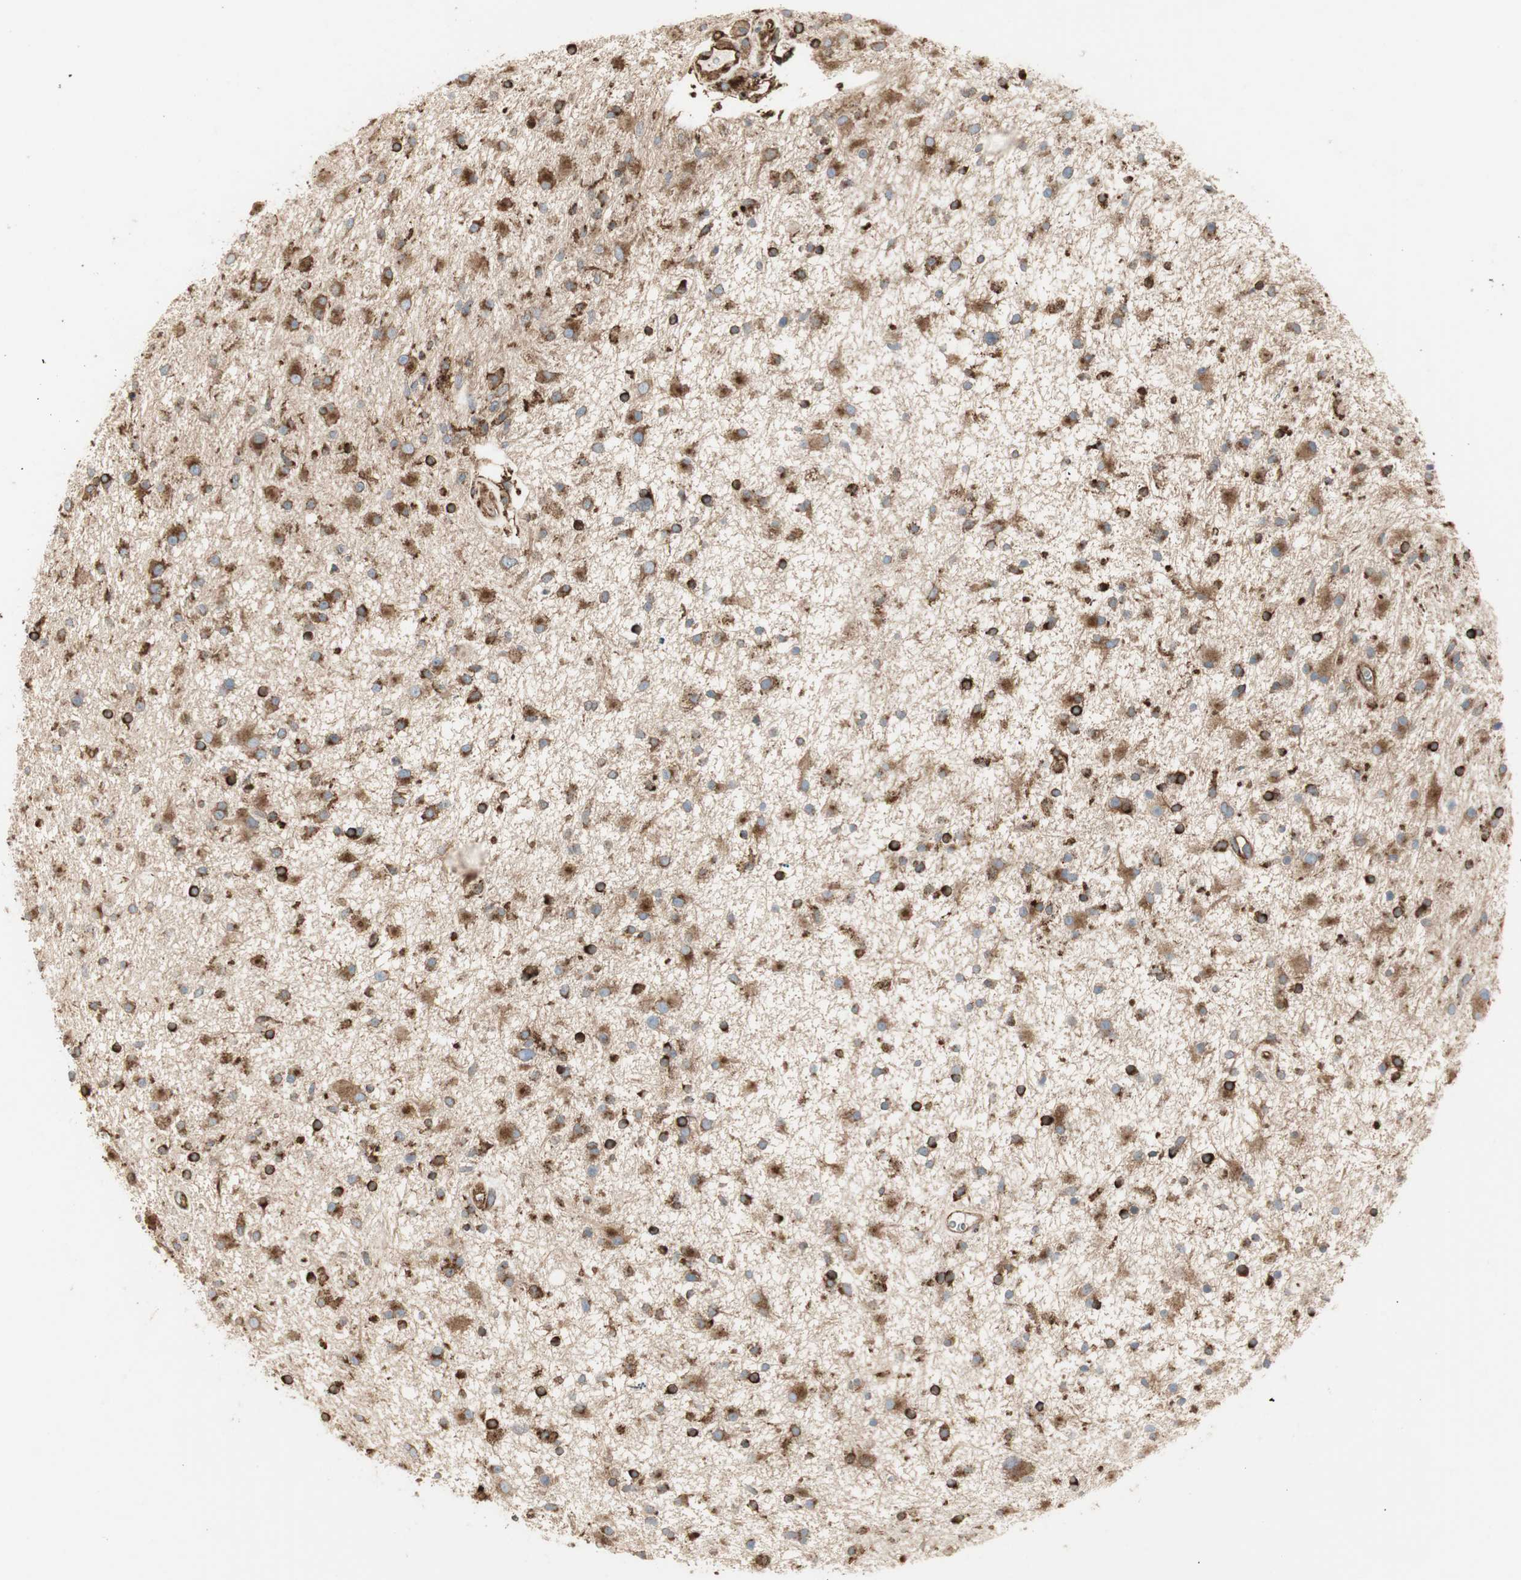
{"staining": {"intensity": "strong", "quantity": ">75%", "location": "cytoplasmic/membranous"}, "tissue": "glioma", "cell_type": "Tumor cells", "image_type": "cancer", "snomed": [{"axis": "morphology", "description": "Glioma, malignant, High grade"}, {"axis": "topography", "description": "Brain"}], "caption": "Immunohistochemical staining of glioma reveals high levels of strong cytoplasmic/membranous expression in approximately >75% of tumor cells.", "gene": "H6PD", "patient": {"sex": "male", "age": 33}}